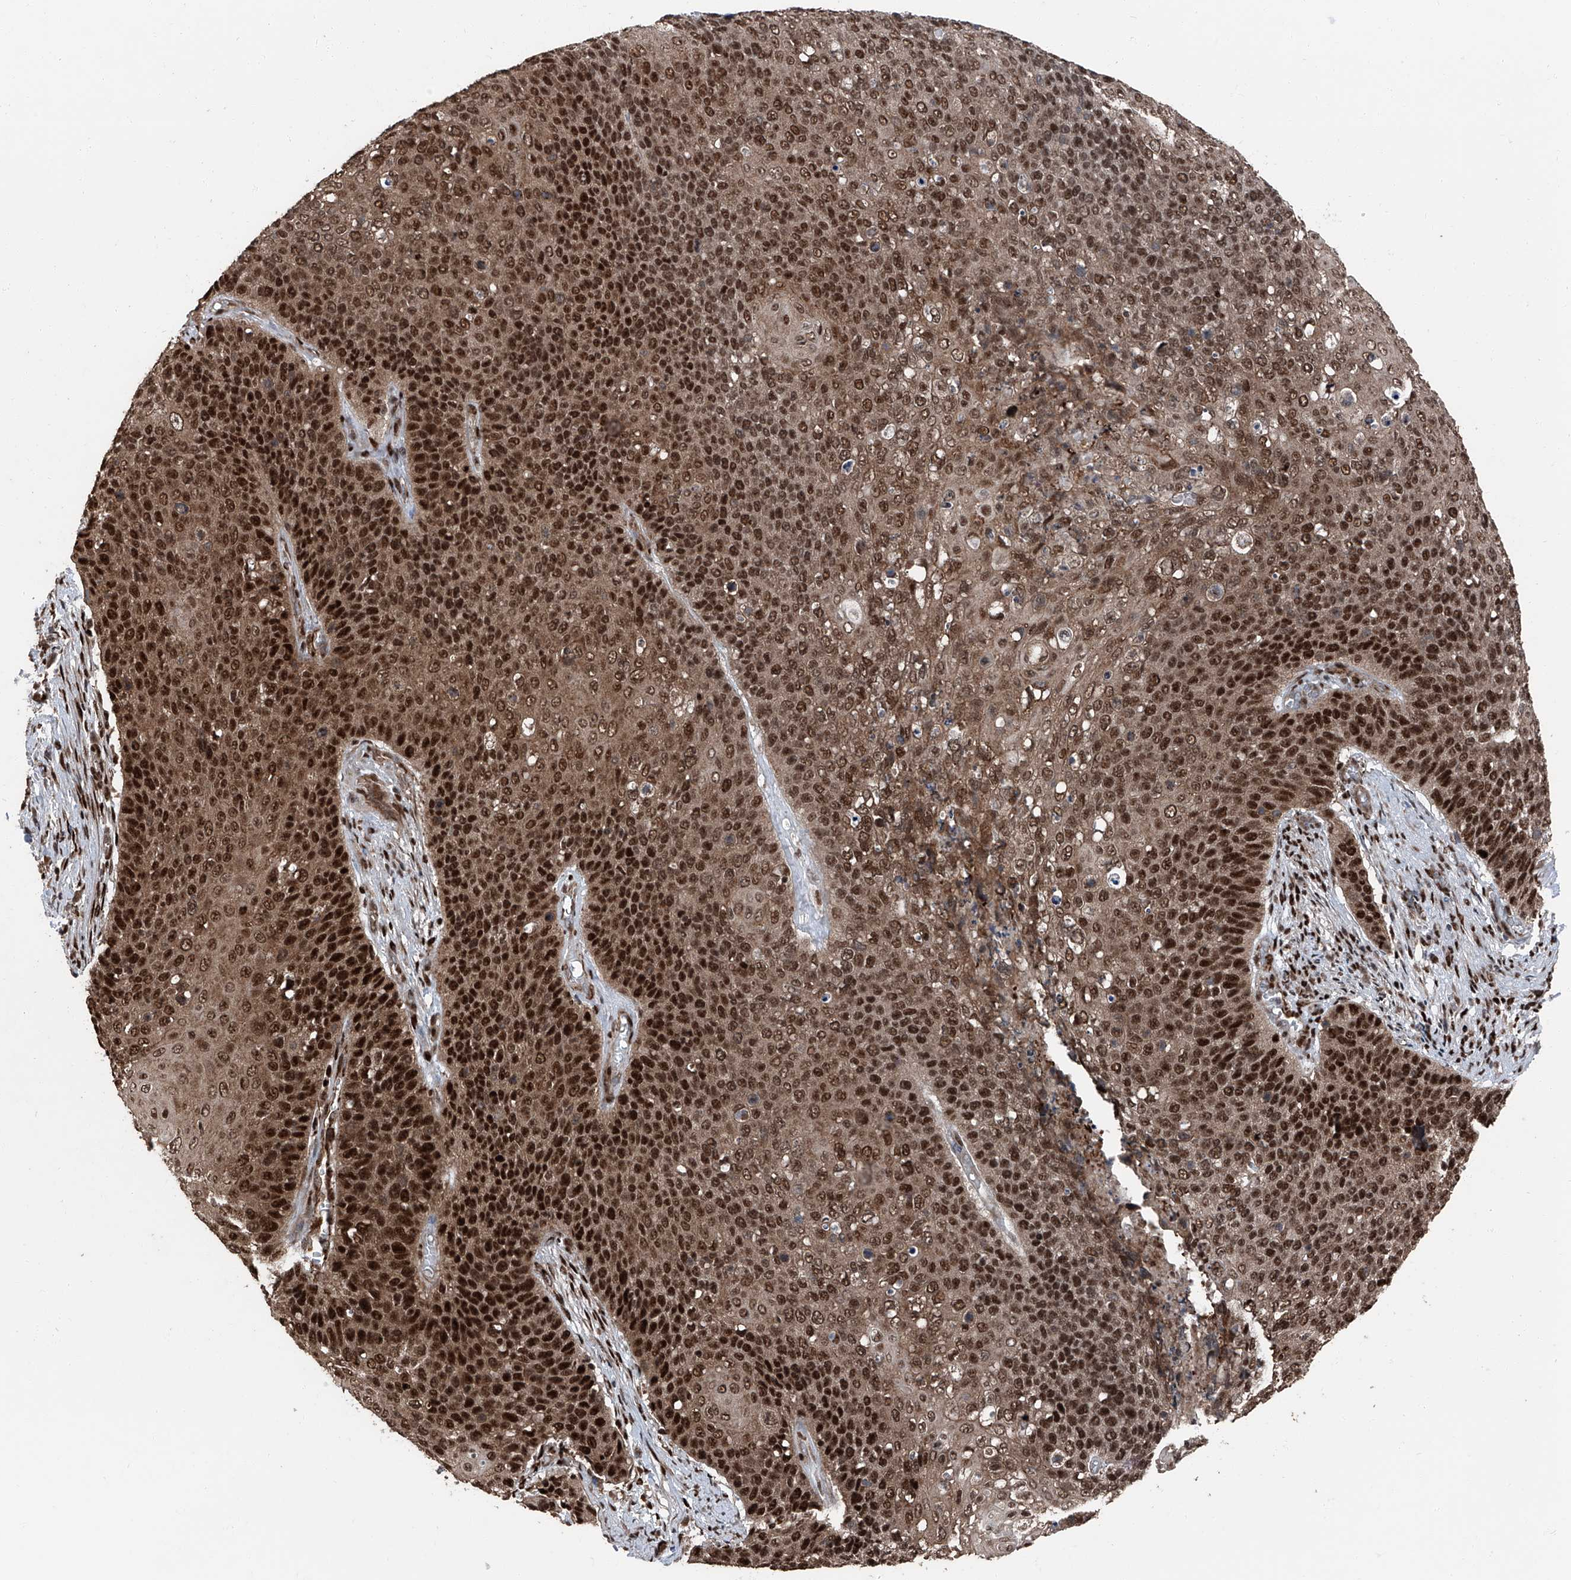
{"staining": {"intensity": "strong", "quantity": ">75%", "location": "nuclear"}, "tissue": "cervical cancer", "cell_type": "Tumor cells", "image_type": "cancer", "snomed": [{"axis": "morphology", "description": "Squamous cell carcinoma, NOS"}, {"axis": "topography", "description": "Cervix"}], "caption": "This micrograph shows immunohistochemistry (IHC) staining of squamous cell carcinoma (cervical), with high strong nuclear expression in approximately >75% of tumor cells.", "gene": "FKBP5", "patient": {"sex": "female", "age": 39}}